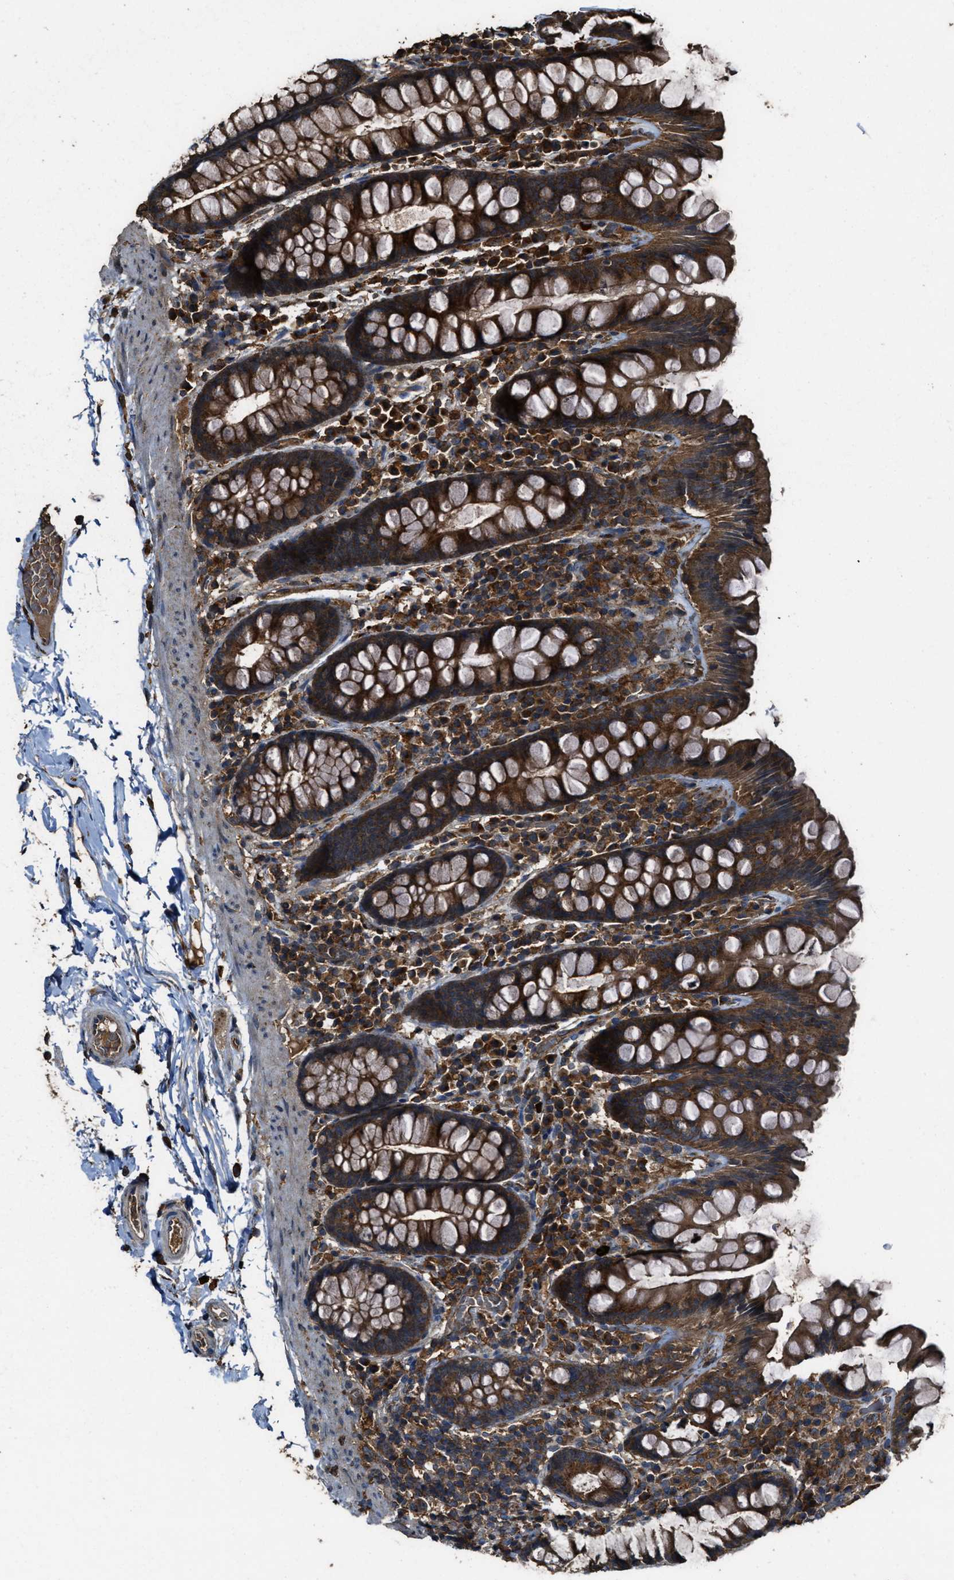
{"staining": {"intensity": "moderate", "quantity": ">75%", "location": "cytoplasmic/membranous"}, "tissue": "colon", "cell_type": "Endothelial cells", "image_type": "normal", "snomed": [{"axis": "morphology", "description": "Normal tissue, NOS"}, {"axis": "topography", "description": "Colon"}], "caption": "This histopathology image exhibits benign colon stained with immunohistochemistry (IHC) to label a protein in brown. The cytoplasmic/membranous of endothelial cells show moderate positivity for the protein. Nuclei are counter-stained blue.", "gene": "MAP3K8", "patient": {"sex": "female", "age": 80}}